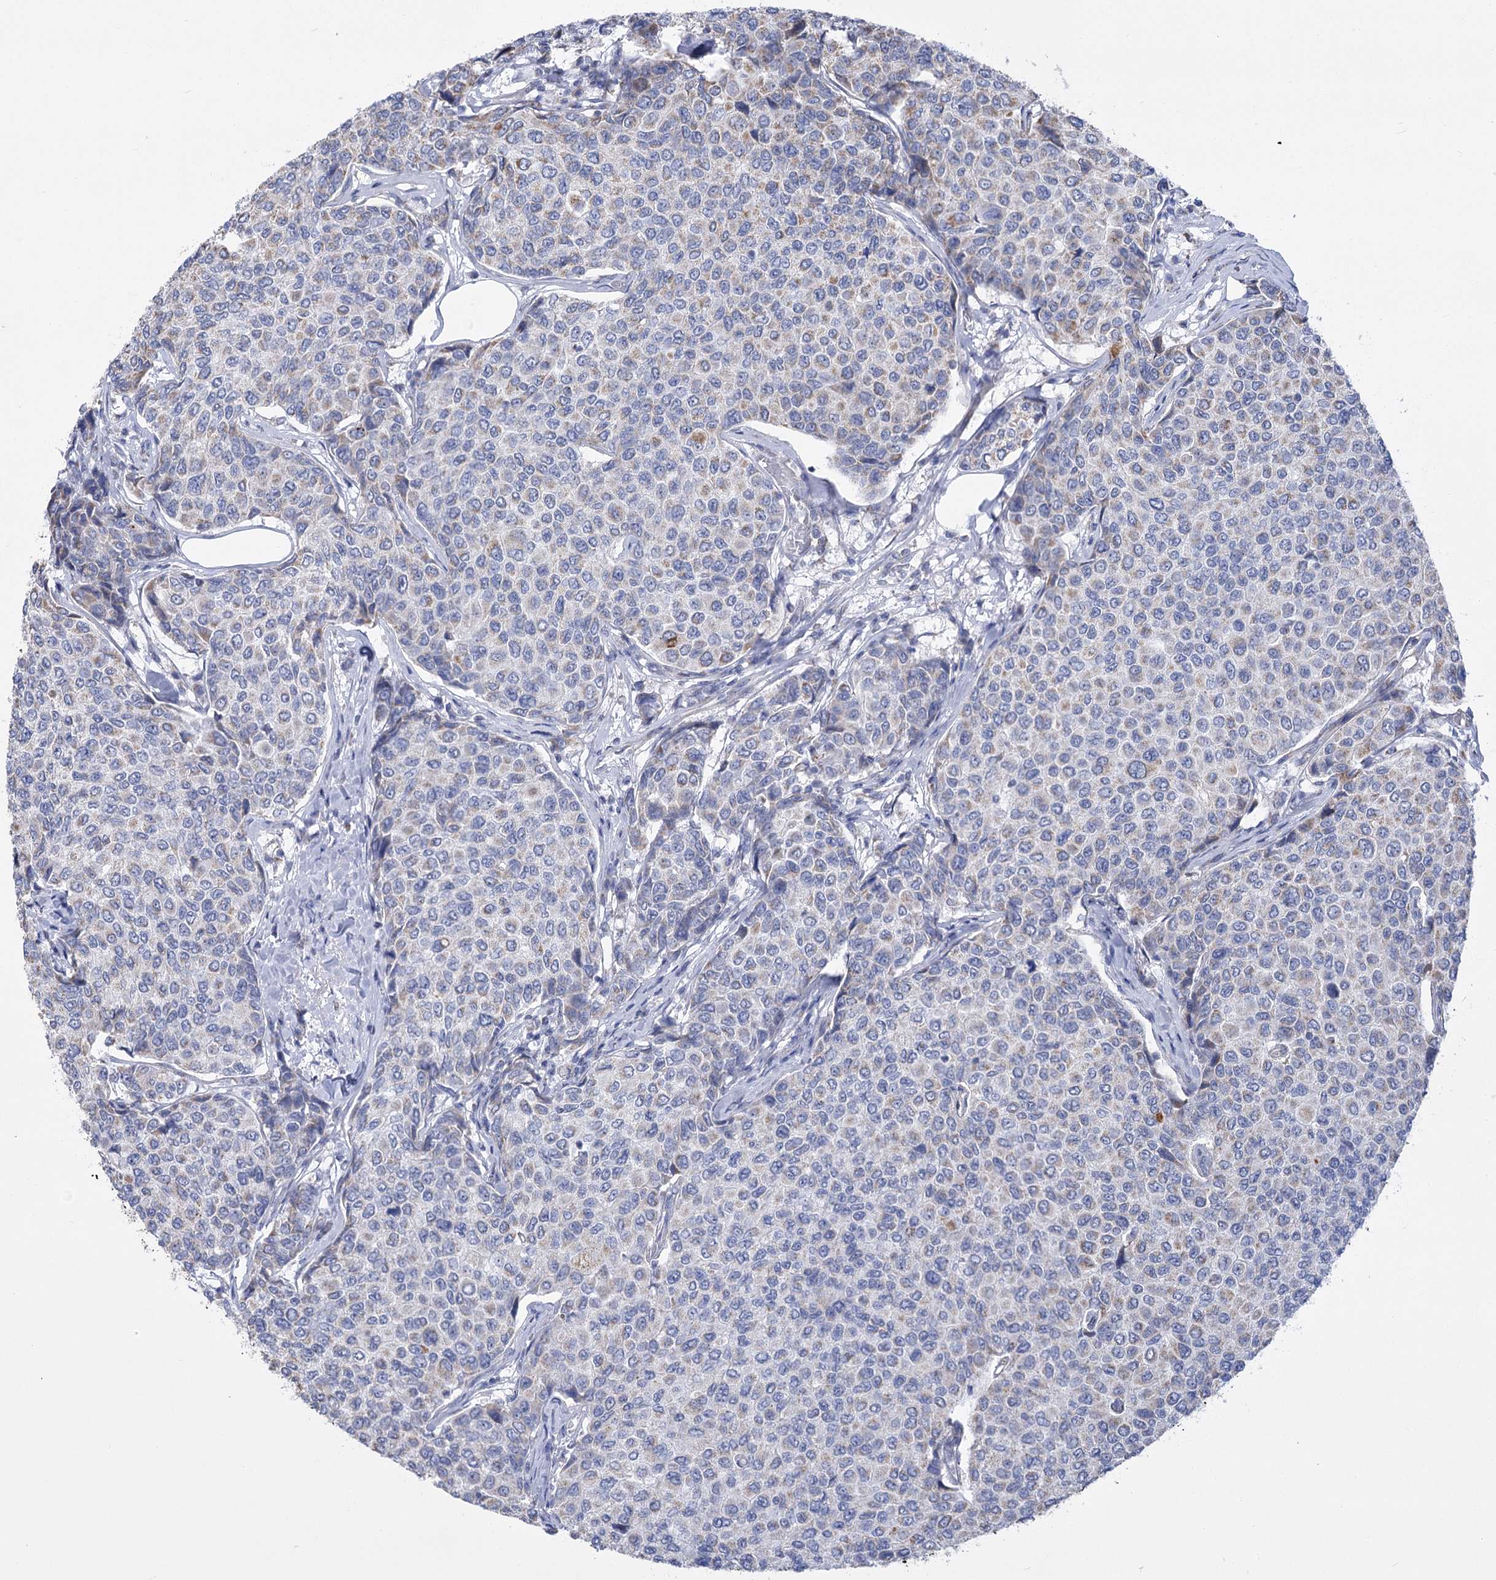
{"staining": {"intensity": "moderate", "quantity": "25%-75%", "location": "cytoplasmic/membranous"}, "tissue": "breast cancer", "cell_type": "Tumor cells", "image_type": "cancer", "snomed": [{"axis": "morphology", "description": "Duct carcinoma"}, {"axis": "topography", "description": "Breast"}], "caption": "IHC histopathology image of breast cancer (invasive ductal carcinoma) stained for a protein (brown), which reveals medium levels of moderate cytoplasmic/membranous staining in approximately 25%-75% of tumor cells.", "gene": "PDHB", "patient": {"sex": "female", "age": 55}}